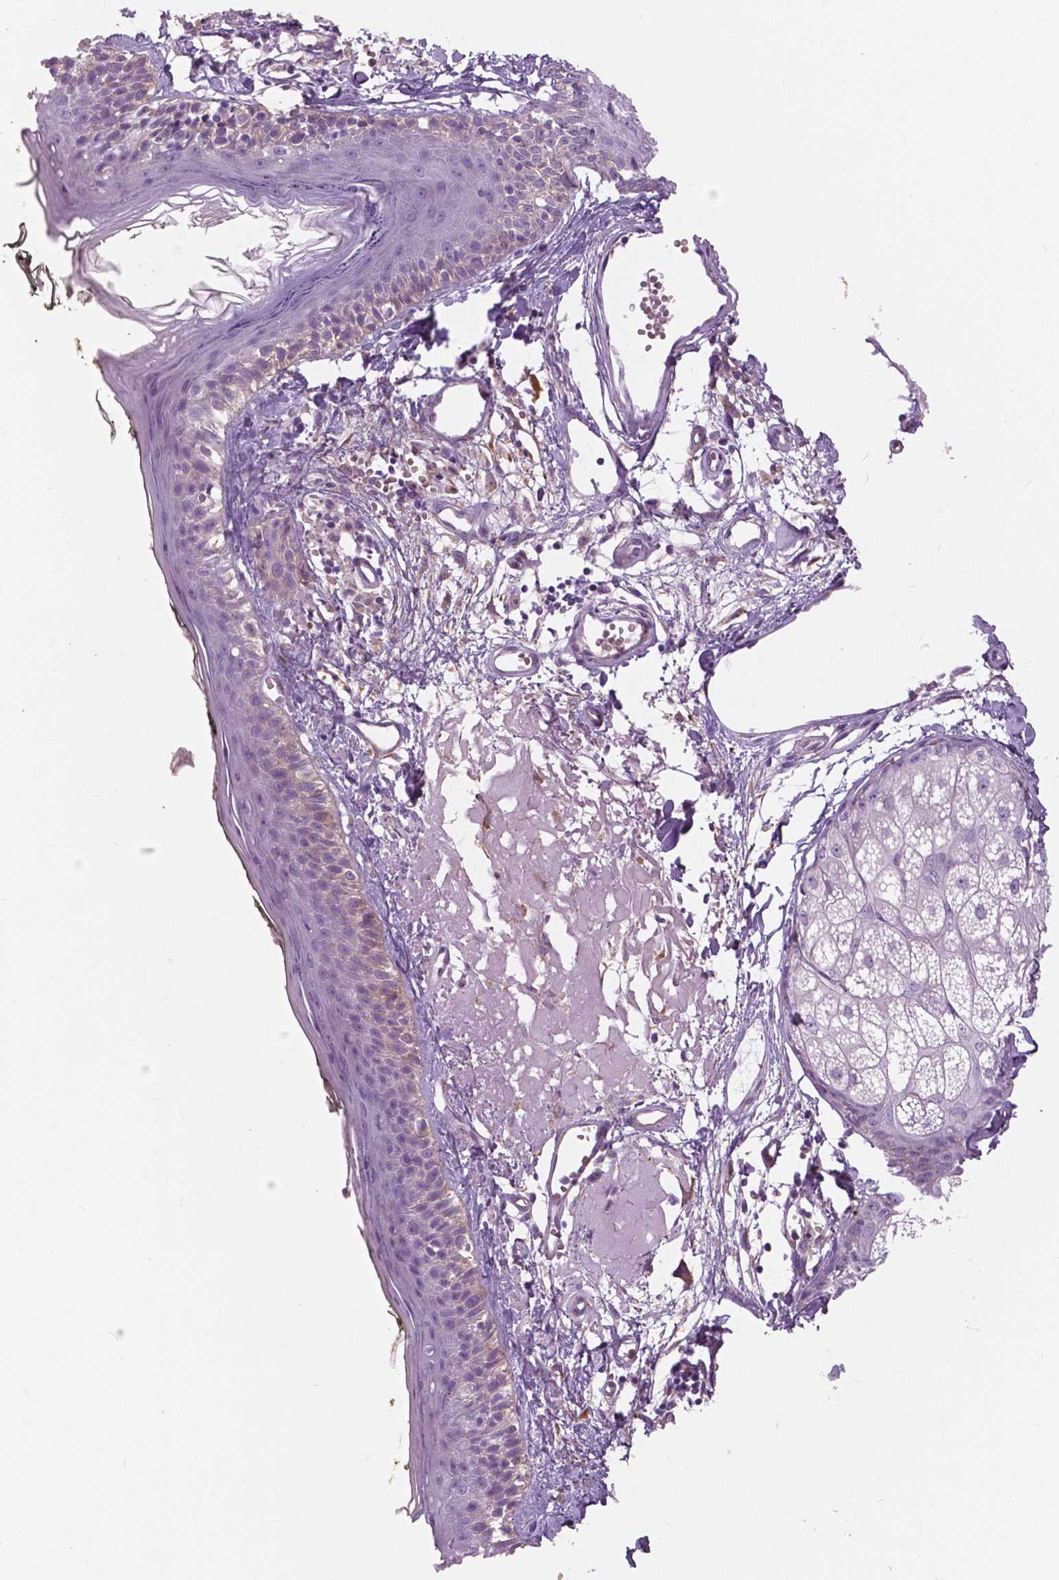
{"staining": {"intensity": "negative", "quantity": "none", "location": "none"}, "tissue": "skin", "cell_type": "Fibroblasts", "image_type": "normal", "snomed": [{"axis": "morphology", "description": "Normal tissue, NOS"}, {"axis": "topography", "description": "Skin"}], "caption": "High power microscopy histopathology image of an immunohistochemistry (IHC) histopathology image of normal skin, revealing no significant expression in fibroblasts.", "gene": "SERPINI1", "patient": {"sex": "male", "age": 76}}